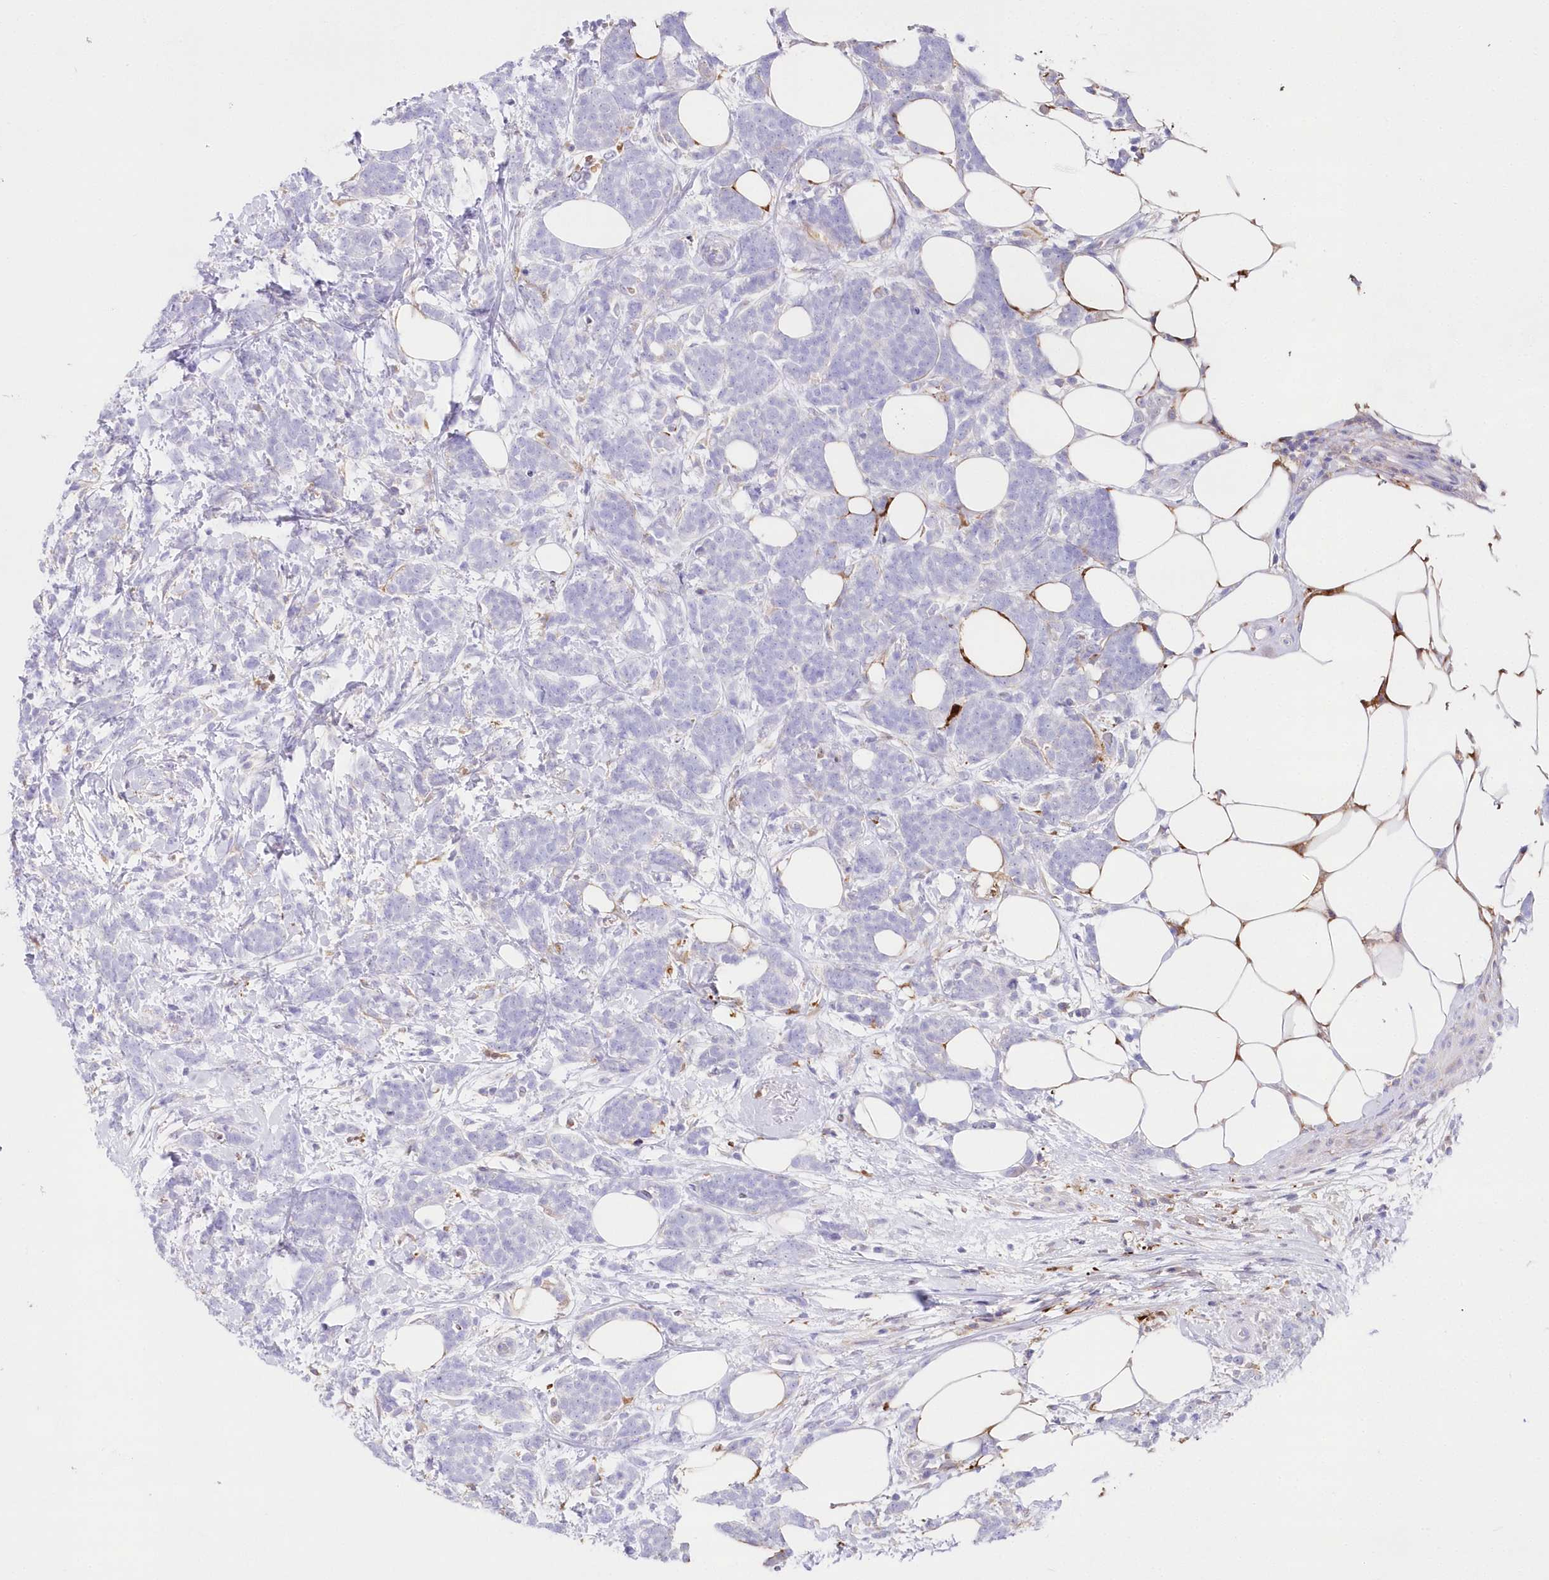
{"staining": {"intensity": "negative", "quantity": "none", "location": "none"}, "tissue": "breast cancer", "cell_type": "Tumor cells", "image_type": "cancer", "snomed": [{"axis": "morphology", "description": "Lobular carcinoma"}, {"axis": "topography", "description": "Breast"}], "caption": "There is no significant expression in tumor cells of breast cancer (lobular carcinoma). (Stains: DAB (3,3'-diaminobenzidine) immunohistochemistry (IHC) with hematoxylin counter stain, Microscopy: brightfield microscopy at high magnification).", "gene": "DNAJC19", "patient": {"sex": "female", "age": 58}}